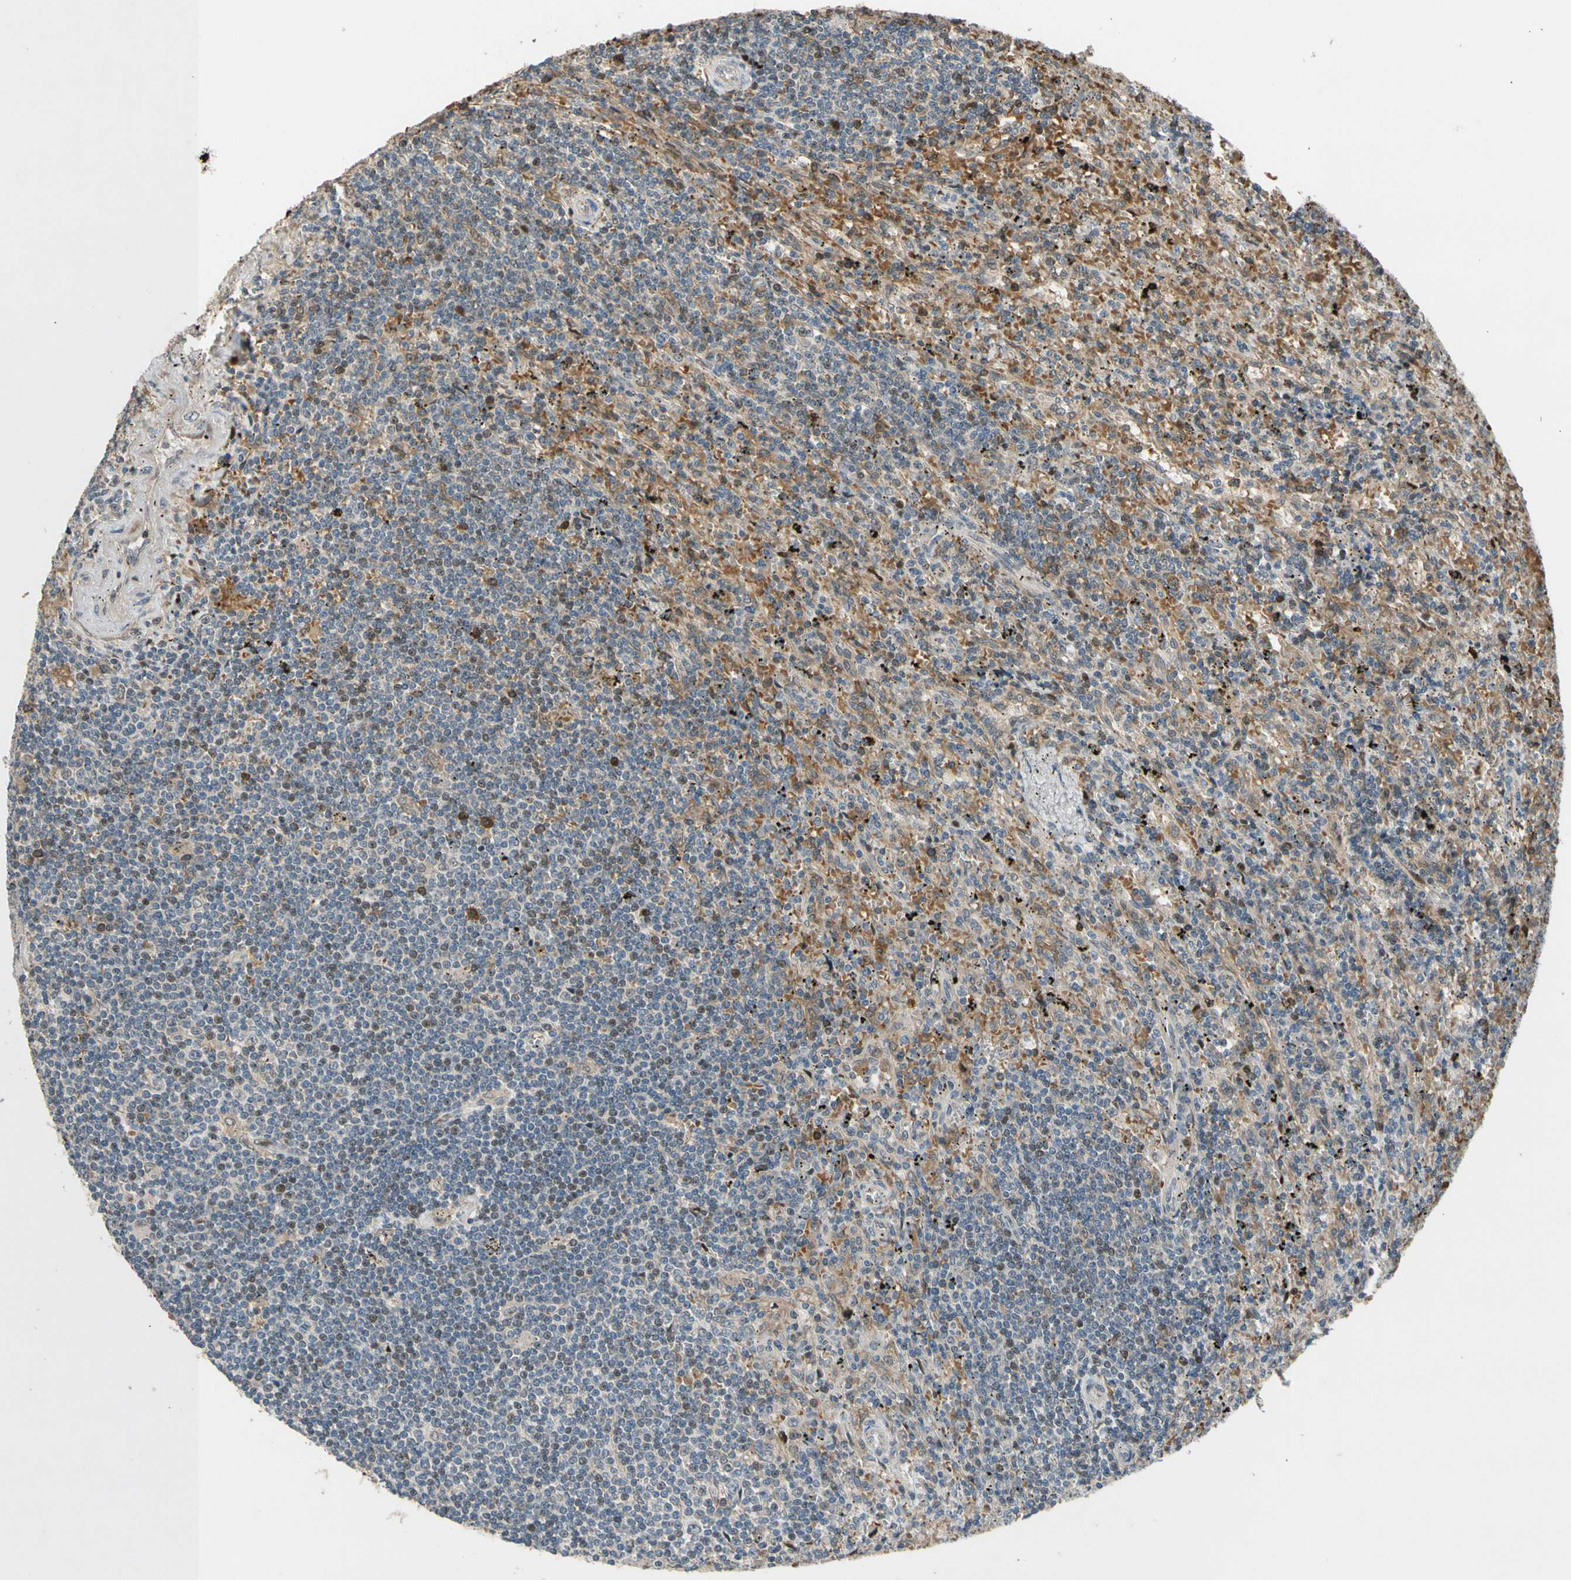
{"staining": {"intensity": "weak", "quantity": "25%-75%", "location": "nuclear"}, "tissue": "lymphoma", "cell_type": "Tumor cells", "image_type": "cancer", "snomed": [{"axis": "morphology", "description": "Malignant lymphoma, non-Hodgkin's type, Low grade"}, {"axis": "topography", "description": "Spleen"}], "caption": "An immunohistochemistry micrograph of tumor tissue is shown. Protein staining in brown highlights weak nuclear positivity in low-grade malignant lymphoma, non-Hodgkin's type within tumor cells.", "gene": "ZNF184", "patient": {"sex": "male", "age": 76}}